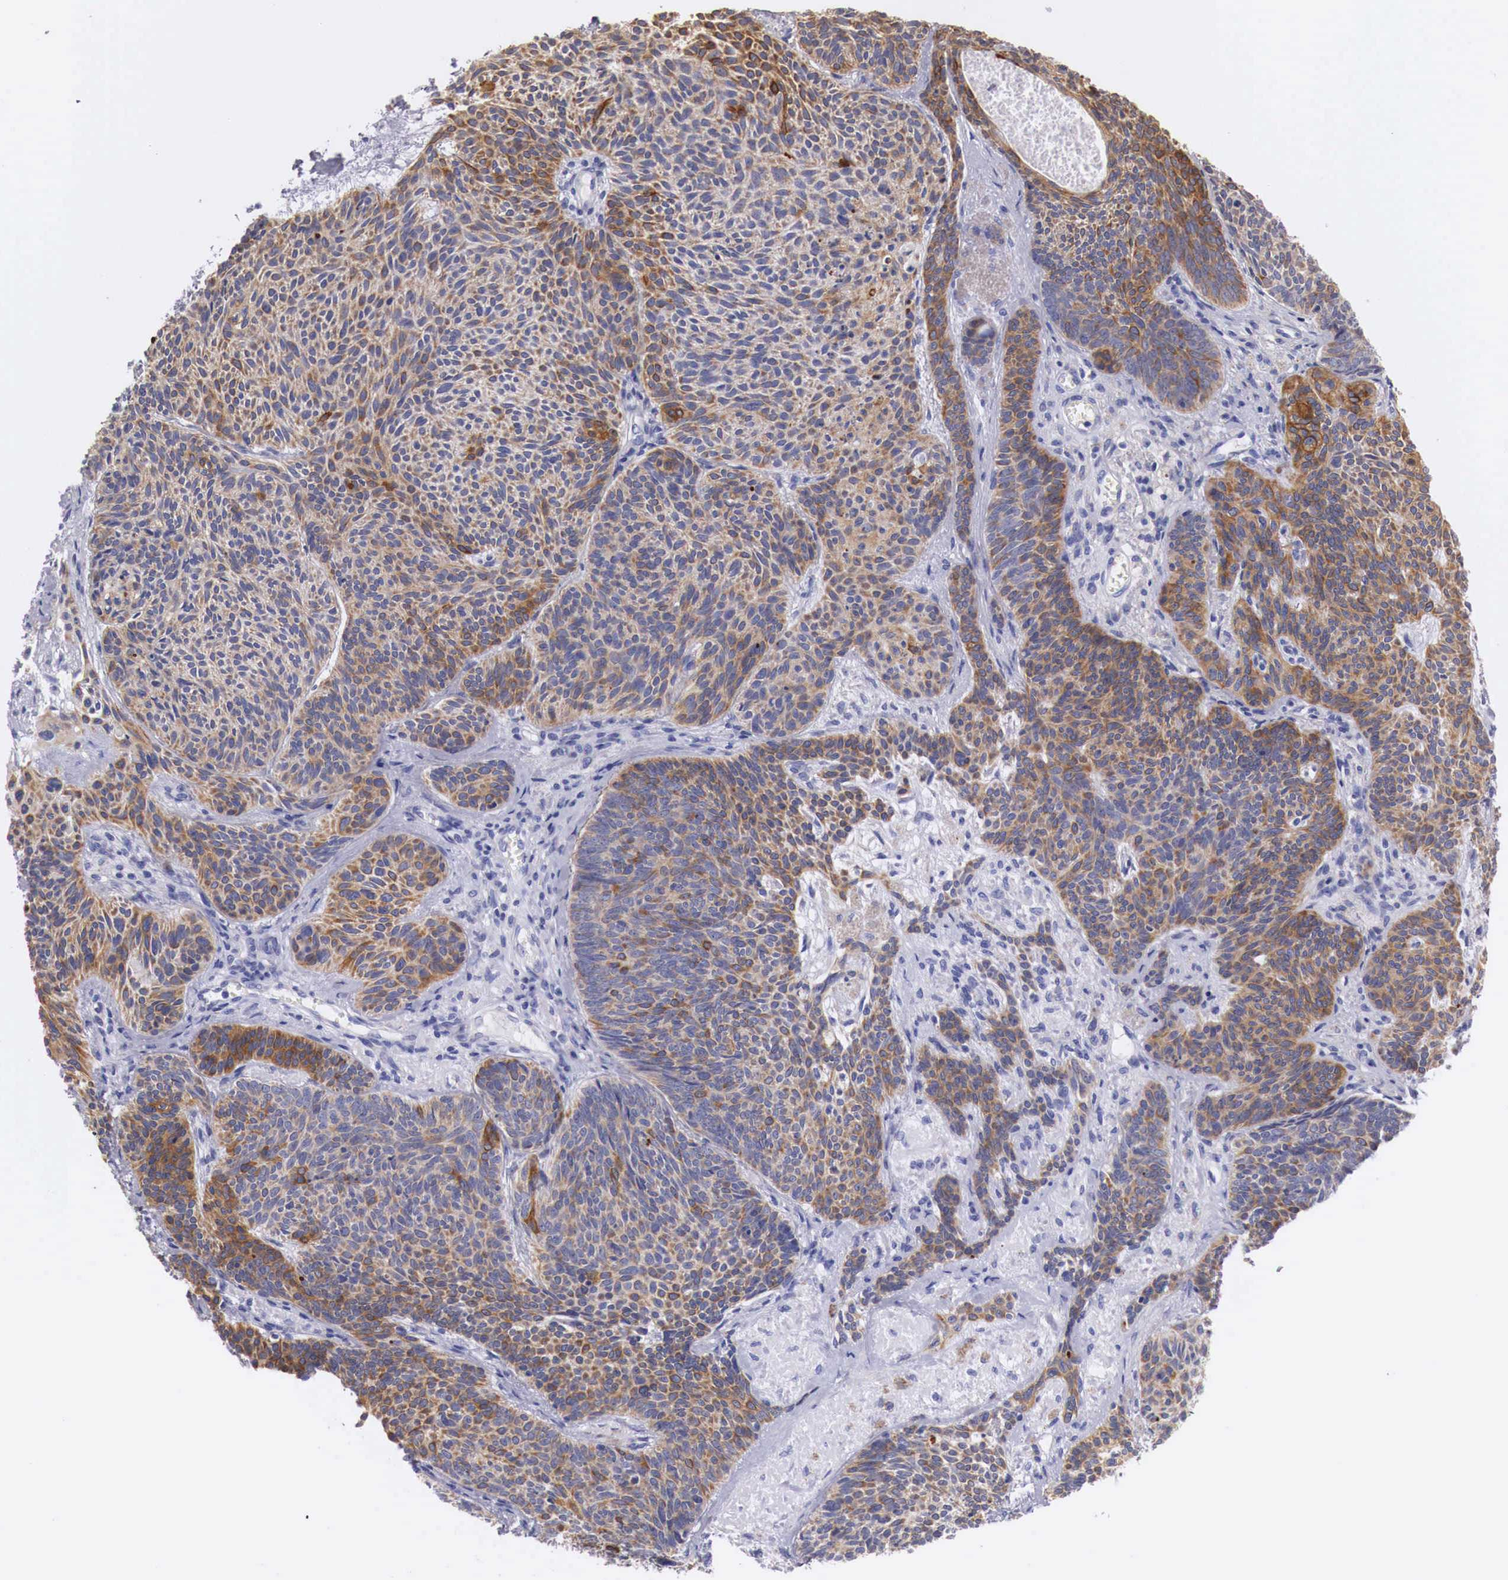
{"staining": {"intensity": "moderate", "quantity": ">75%", "location": "cytoplasmic/membranous"}, "tissue": "skin cancer", "cell_type": "Tumor cells", "image_type": "cancer", "snomed": [{"axis": "morphology", "description": "Basal cell carcinoma"}, {"axis": "topography", "description": "Skin"}], "caption": "Immunohistochemical staining of skin cancer (basal cell carcinoma) exhibits medium levels of moderate cytoplasmic/membranous staining in about >75% of tumor cells. Immunohistochemistry (ihc) stains the protein of interest in brown and the nuclei are stained blue.", "gene": "NREP", "patient": {"sex": "male", "age": 84}}